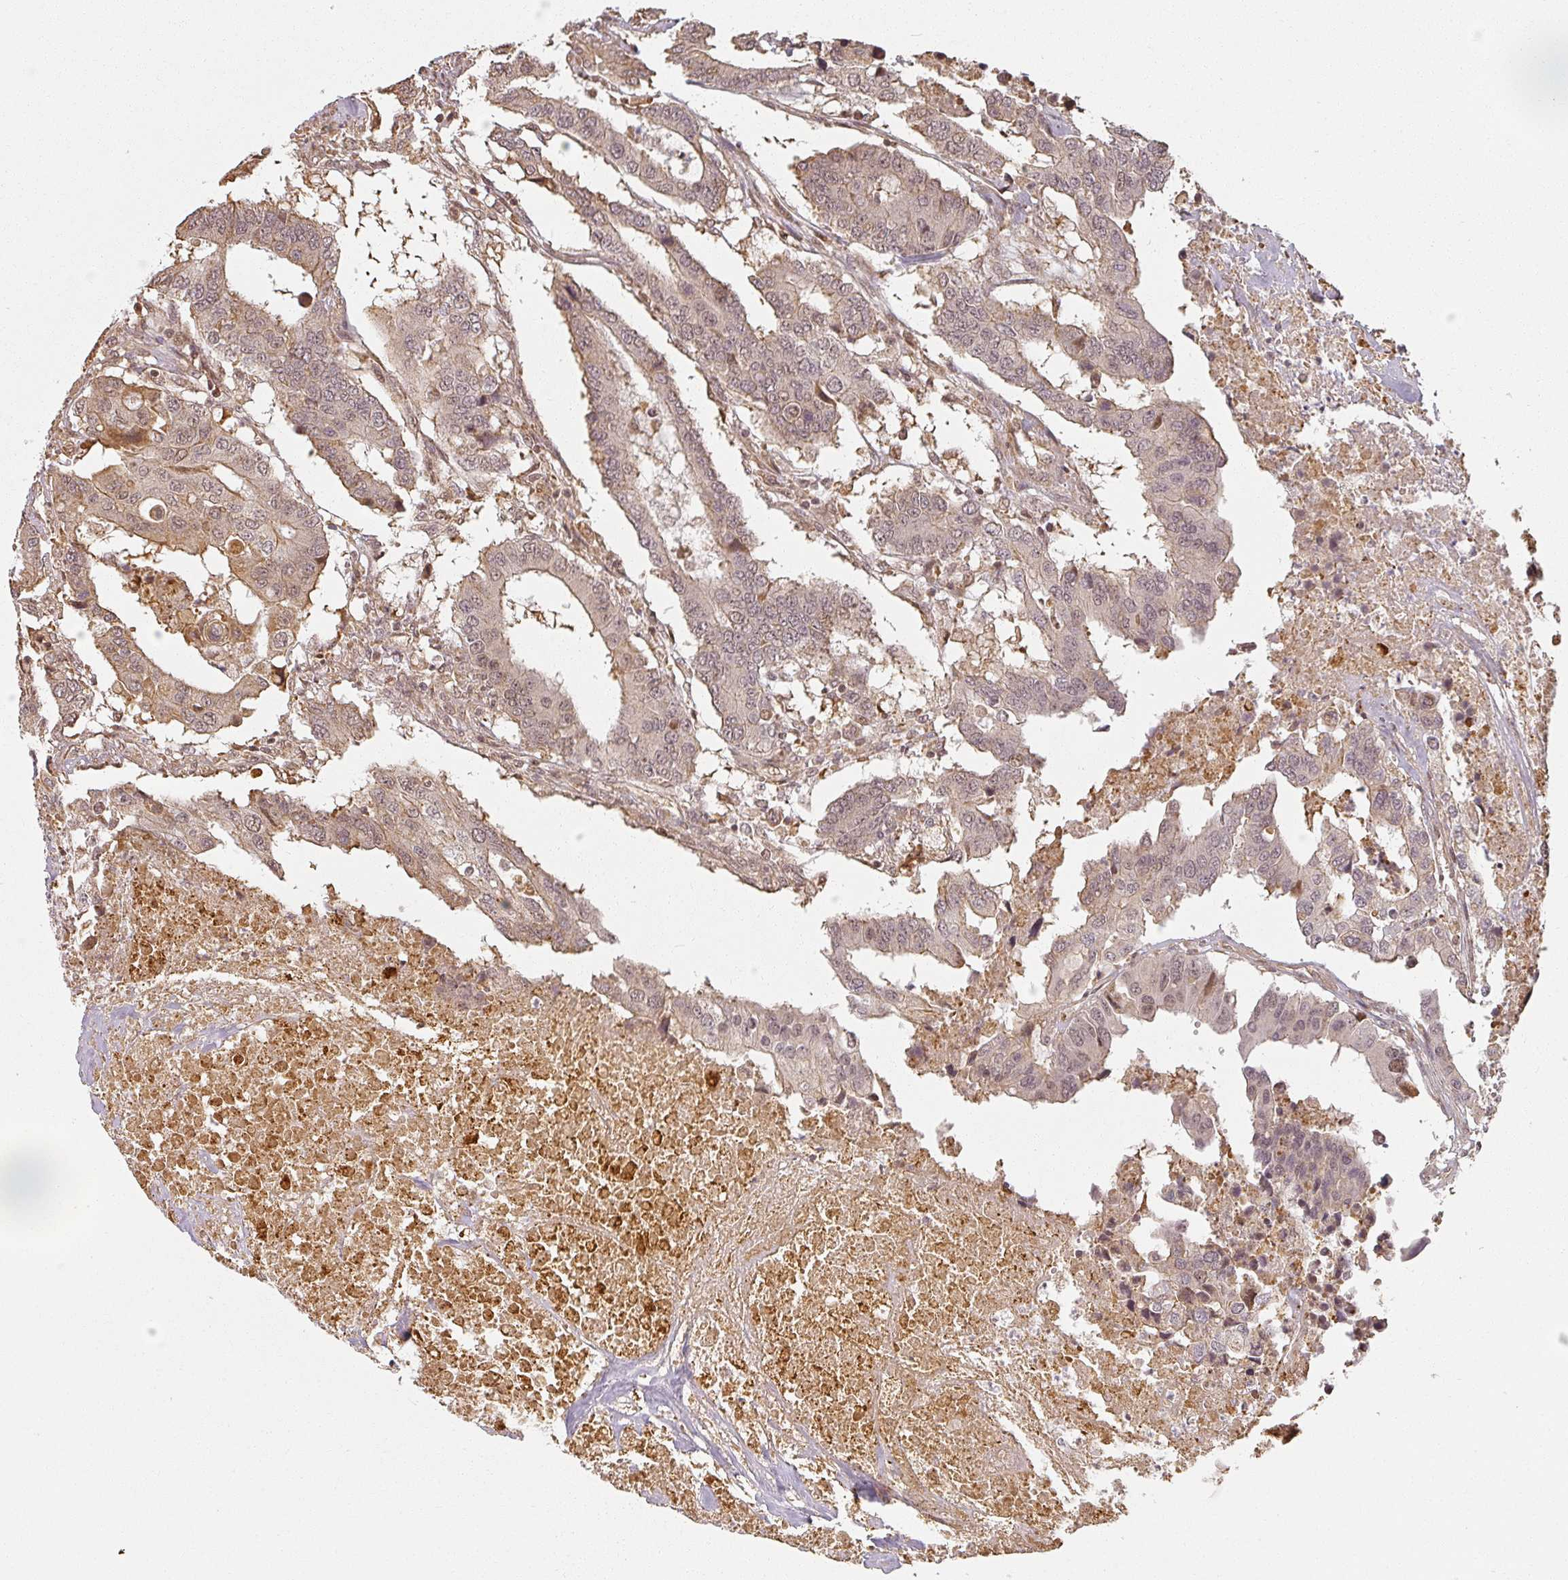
{"staining": {"intensity": "weak", "quantity": ">75%", "location": "cytoplasmic/membranous,nuclear"}, "tissue": "colorectal cancer", "cell_type": "Tumor cells", "image_type": "cancer", "snomed": [{"axis": "morphology", "description": "Adenocarcinoma, NOS"}, {"axis": "topography", "description": "Colon"}], "caption": "Immunohistochemical staining of adenocarcinoma (colorectal) displays low levels of weak cytoplasmic/membranous and nuclear expression in approximately >75% of tumor cells.", "gene": "MED19", "patient": {"sex": "male", "age": 77}}